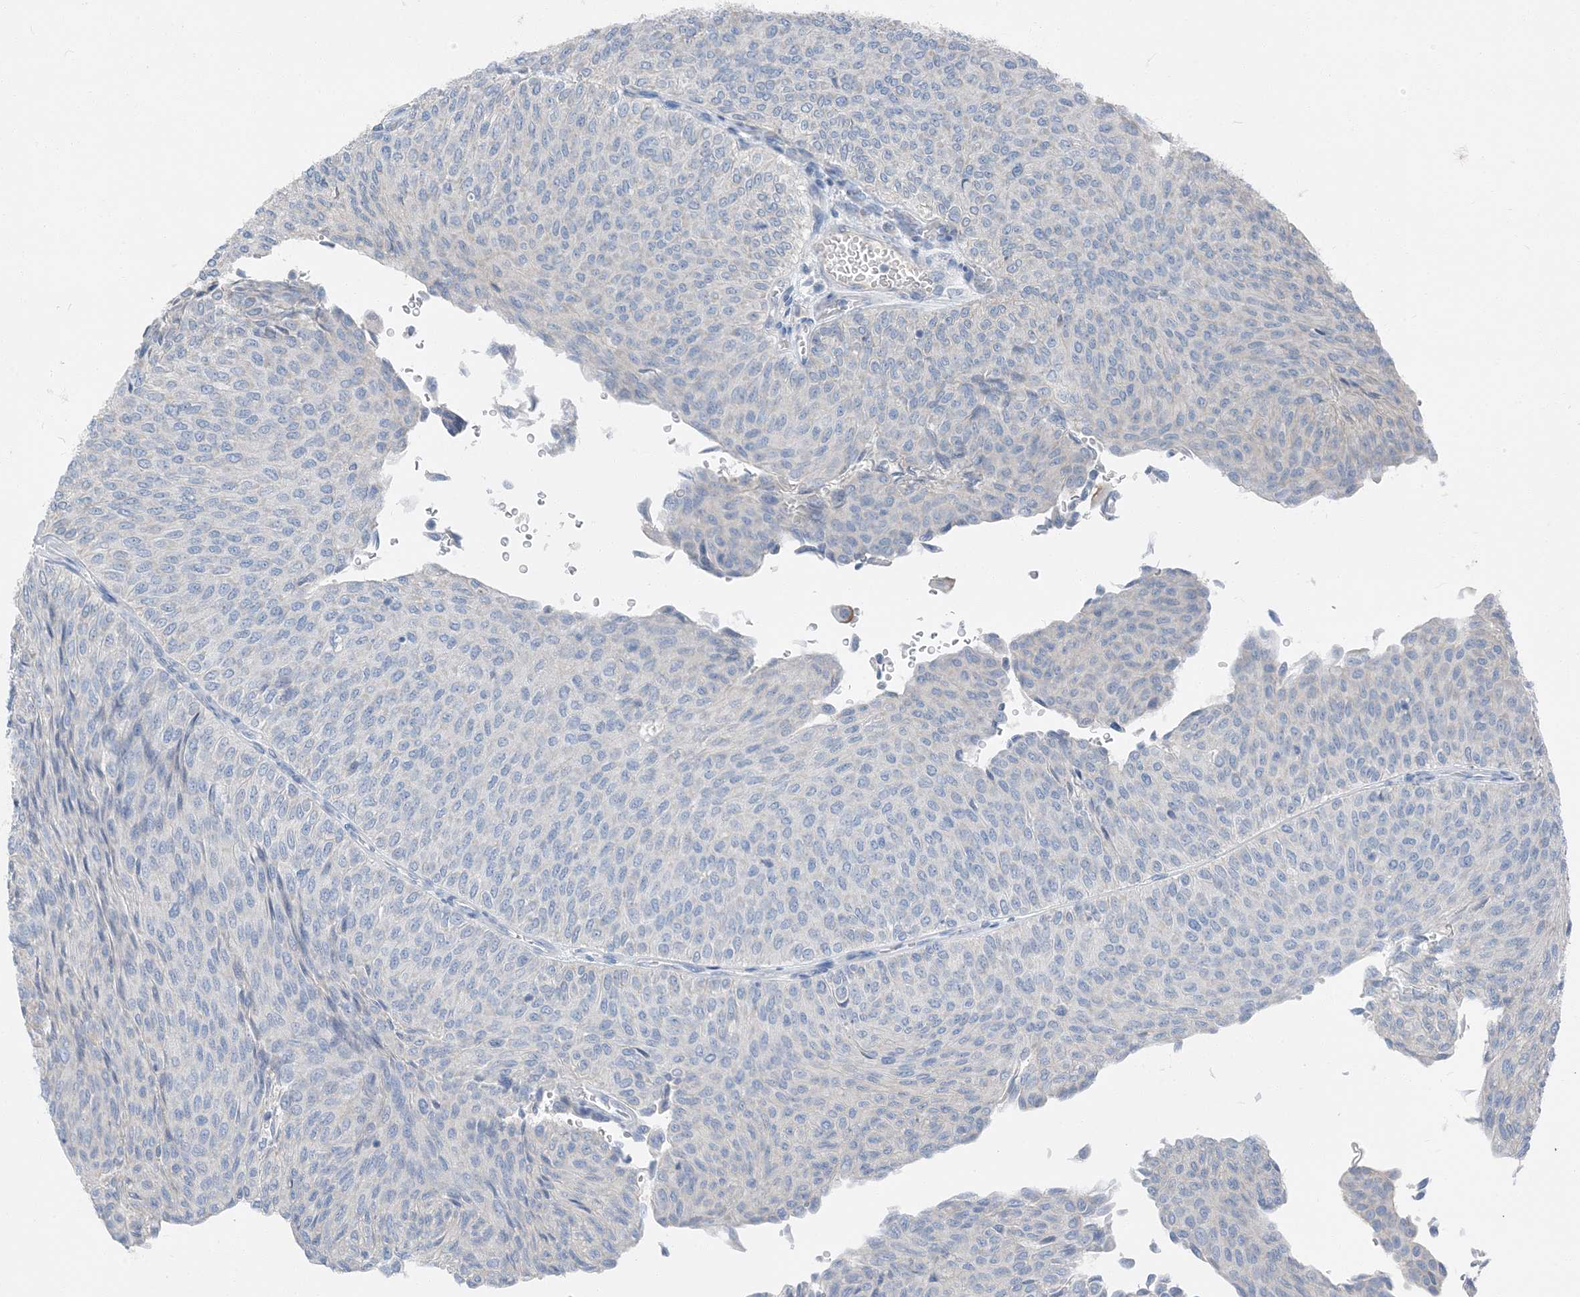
{"staining": {"intensity": "negative", "quantity": "none", "location": "none"}, "tissue": "urothelial cancer", "cell_type": "Tumor cells", "image_type": "cancer", "snomed": [{"axis": "morphology", "description": "Urothelial carcinoma, Low grade"}, {"axis": "topography", "description": "Urinary bladder"}], "caption": "Immunohistochemical staining of low-grade urothelial carcinoma reveals no significant staining in tumor cells.", "gene": "NCOA7", "patient": {"sex": "male", "age": 78}}